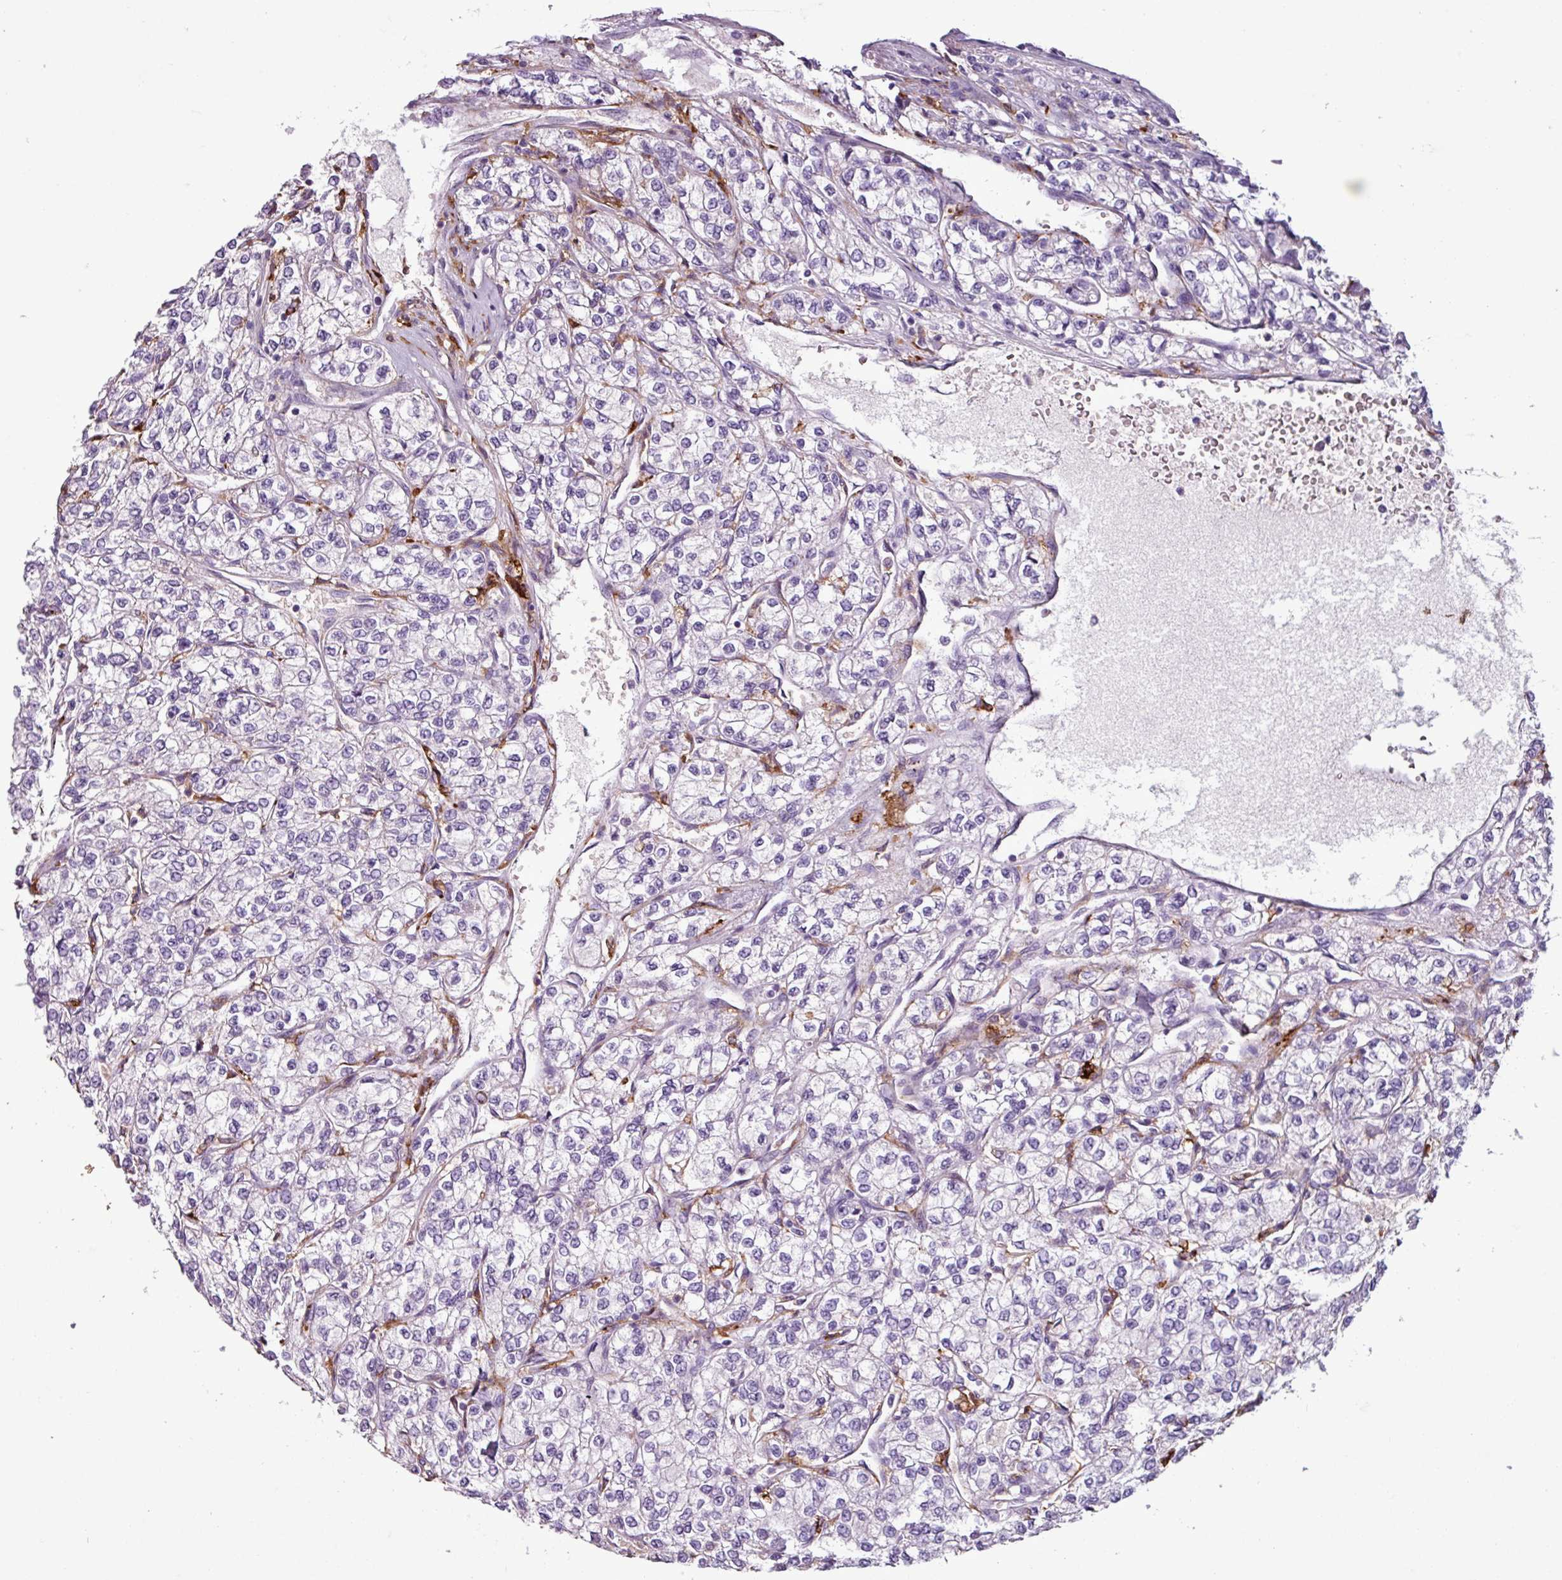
{"staining": {"intensity": "negative", "quantity": "none", "location": "none"}, "tissue": "renal cancer", "cell_type": "Tumor cells", "image_type": "cancer", "snomed": [{"axis": "morphology", "description": "Adenocarcinoma, NOS"}, {"axis": "topography", "description": "Kidney"}], "caption": "Tumor cells show no significant staining in adenocarcinoma (renal).", "gene": "C9orf24", "patient": {"sex": "male", "age": 80}}